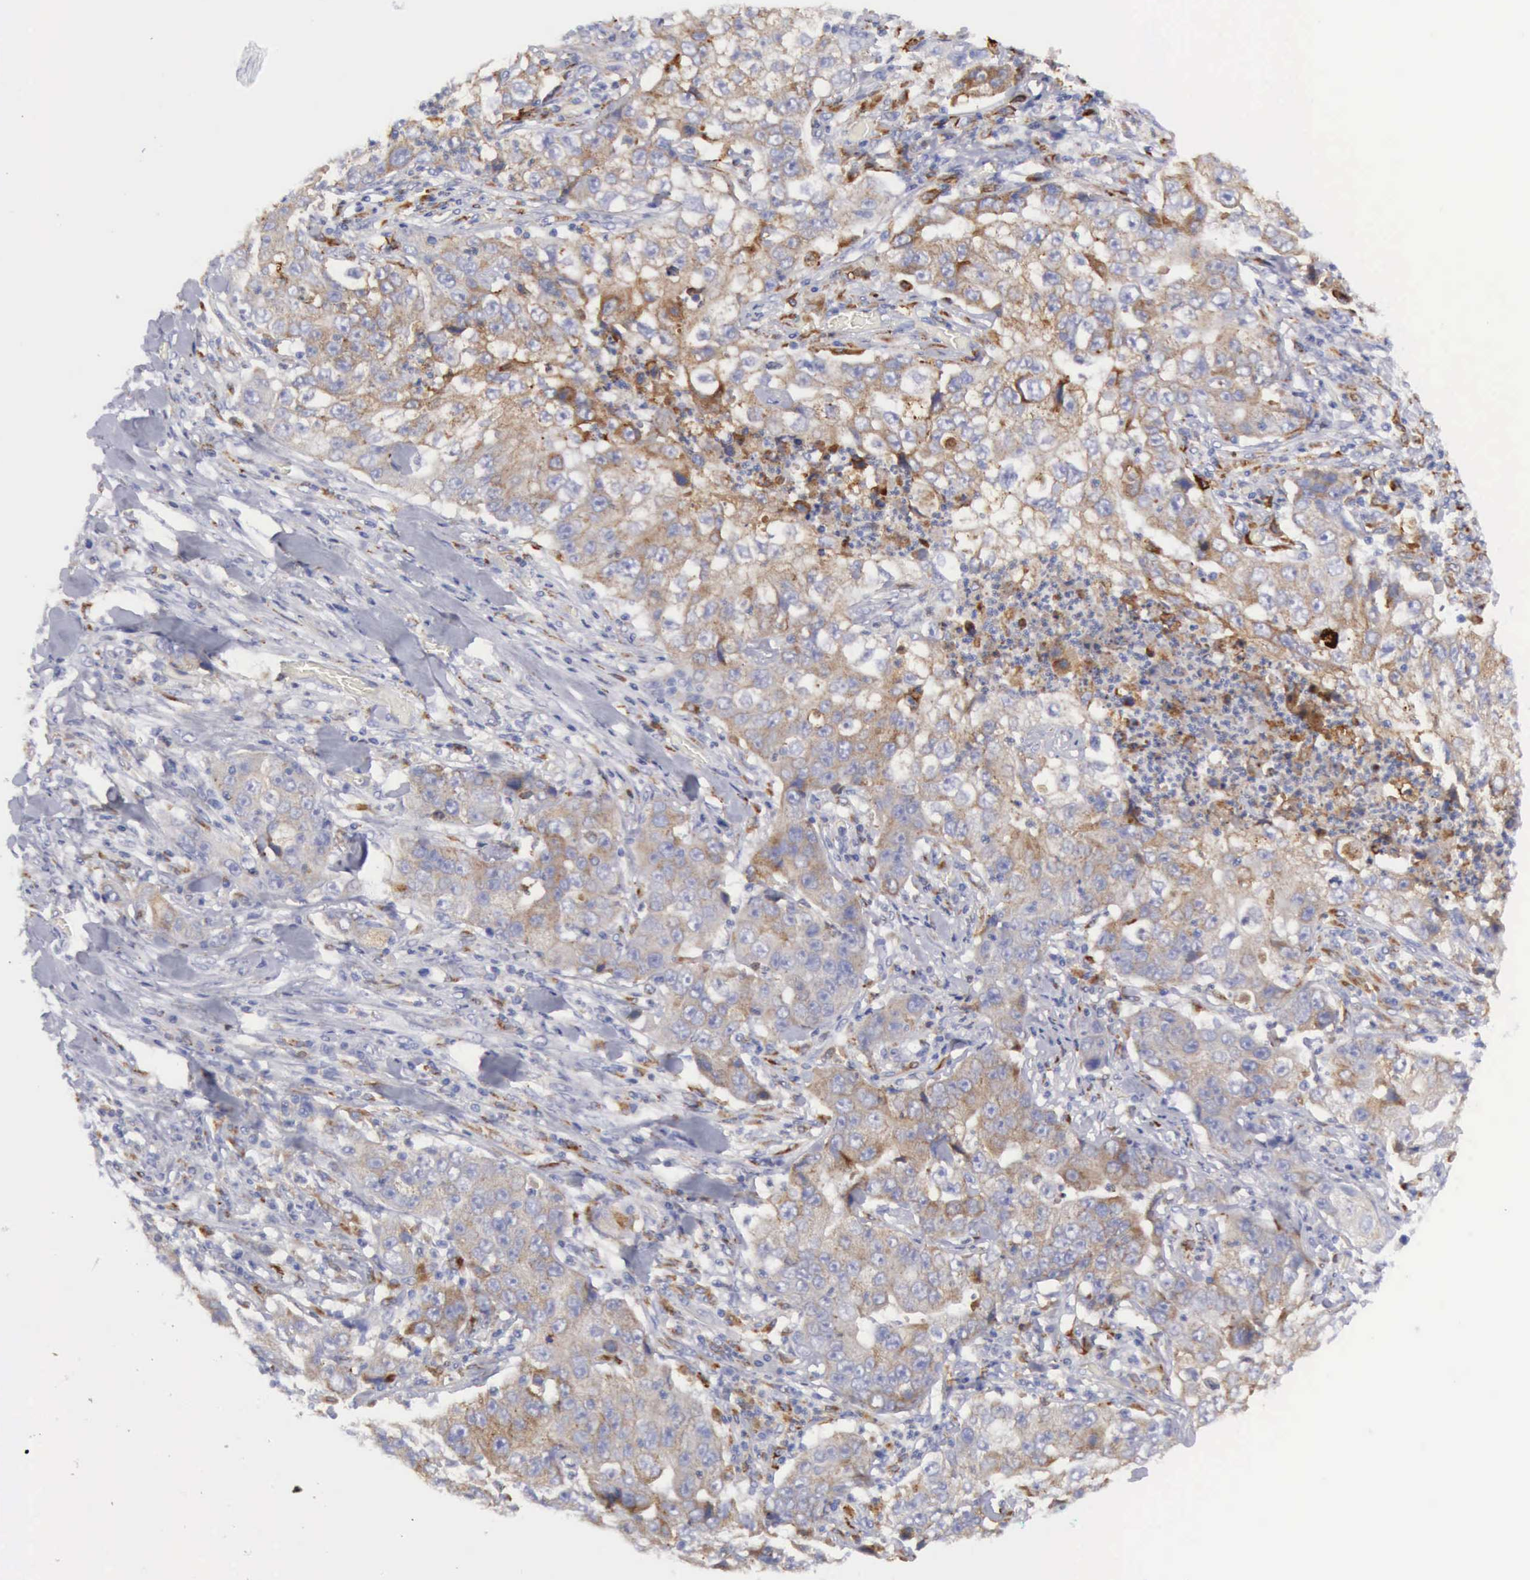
{"staining": {"intensity": "weak", "quantity": "25%-75%", "location": "cytoplasmic/membranous"}, "tissue": "lung cancer", "cell_type": "Tumor cells", "image_type": "cancer", "snomed": [{"axis": "morphology", "description": "Squamous cell carcinoma, NOS"}, {"axis": "topography", "description": "Lung"}], "caption": "Squamous cell carcinoma (lung) stained with DAB IHC demonstrates low levels of weak cytoplasmic/membranous expression in about 25%-75% of tumor cells. The staining is performed using DAB (3,3'-diaminobenzidine) brown chromogen to label protein expression. The nuclei are counter-stained blue using hematoxylin.", "gene": "CTSS", "patient": {"sex": "male", "age": 64}}